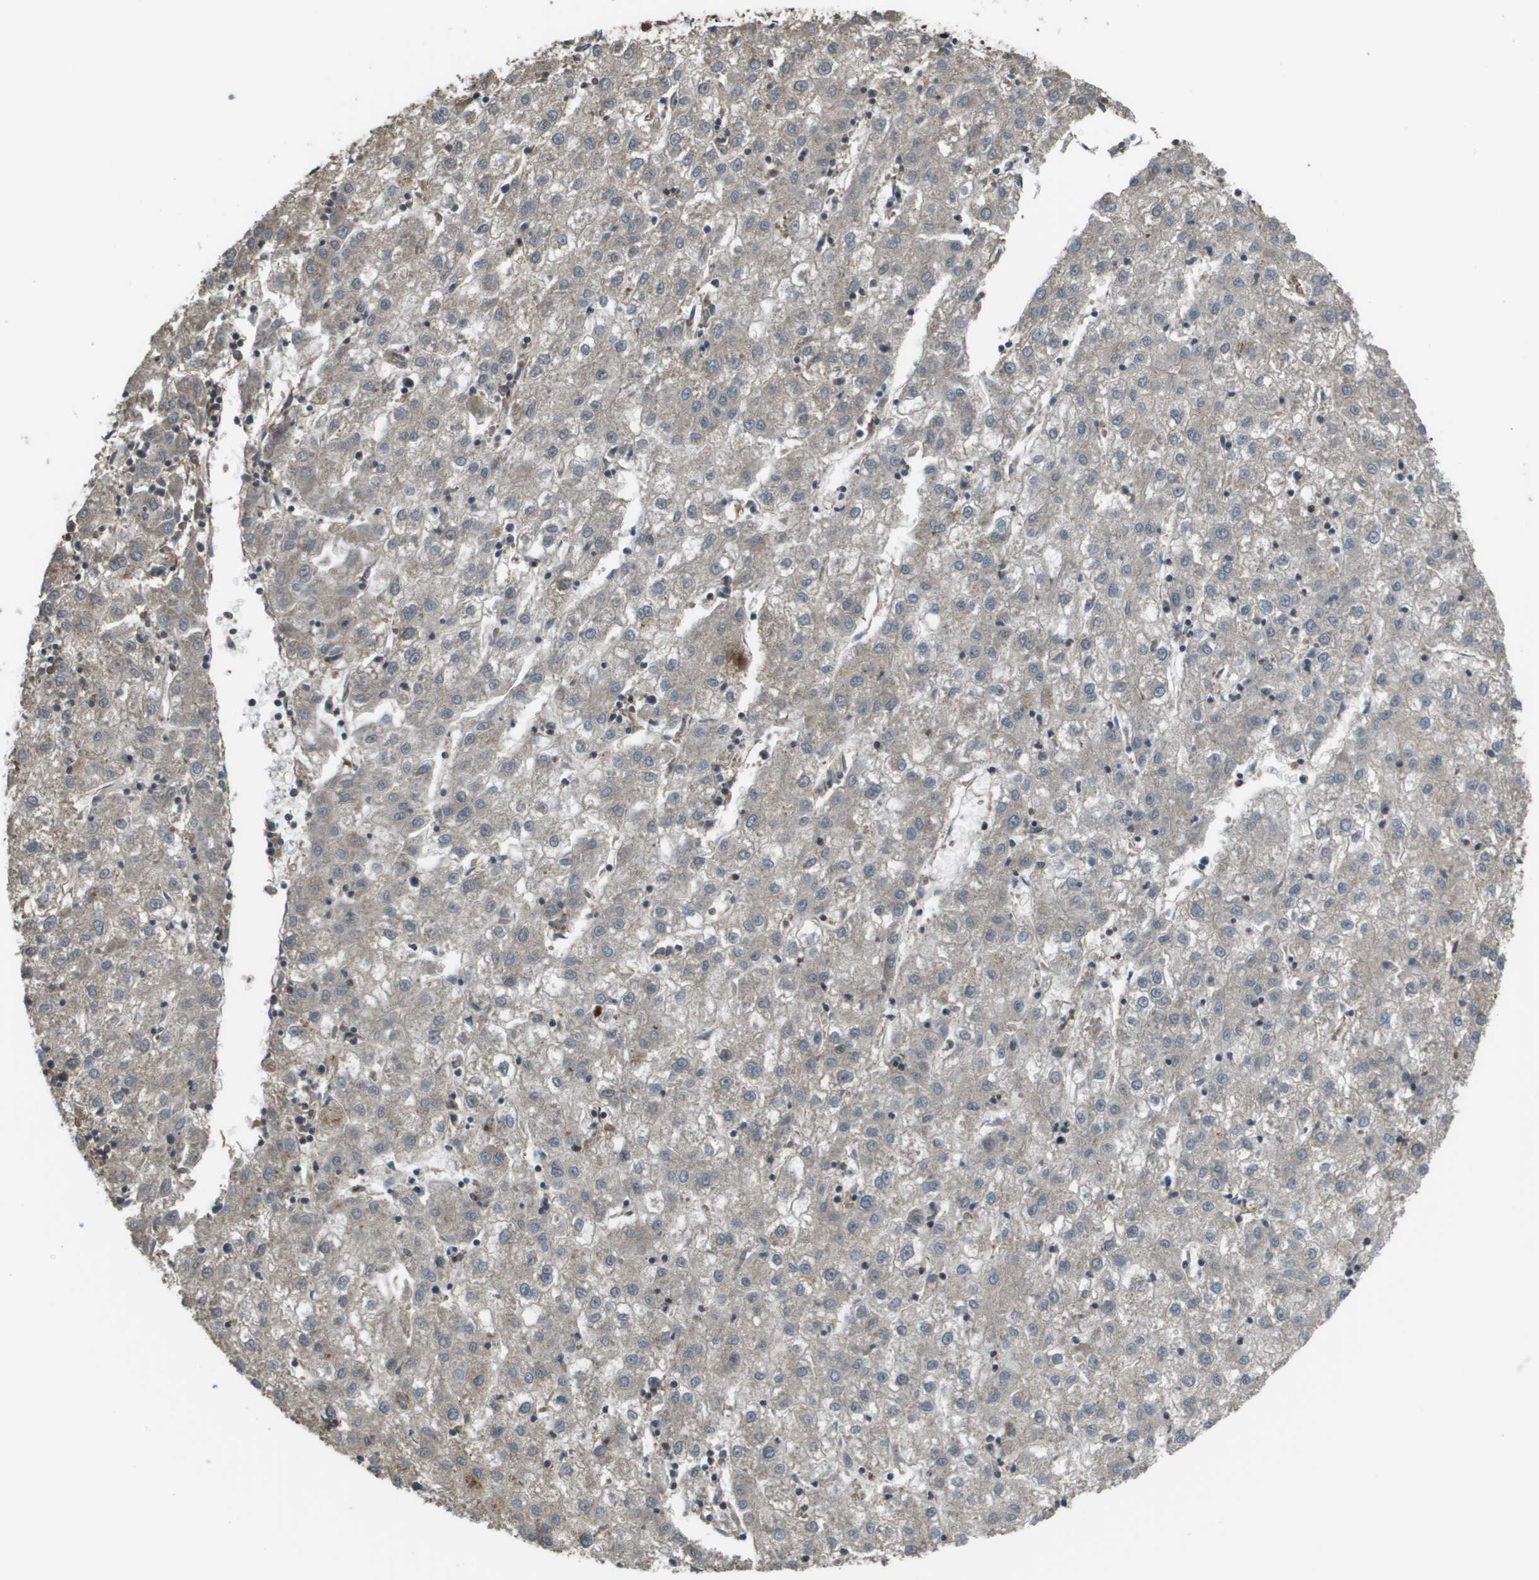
{"staining": {"intensity": "moderate", "quantity": "<25%", "location": "cytoplasmic/membranous"}, "tissue": "liver cancer", "cell_type": "Tumor cells", "image_type": "cancer", "snomed": [{"axis": "morphology", "description": "Carcinoma, Hepatocellular, NOS"}, {"axis": "topography", "description": "Liver"}], "caption": "Liver hepatocellular carcinoma stained for a protein demonstrates moderate cytoplasmic/membranous positivity in tumor cells.", "gene": "PLPBP", "patient": {"sex": "male", "age": 72}}